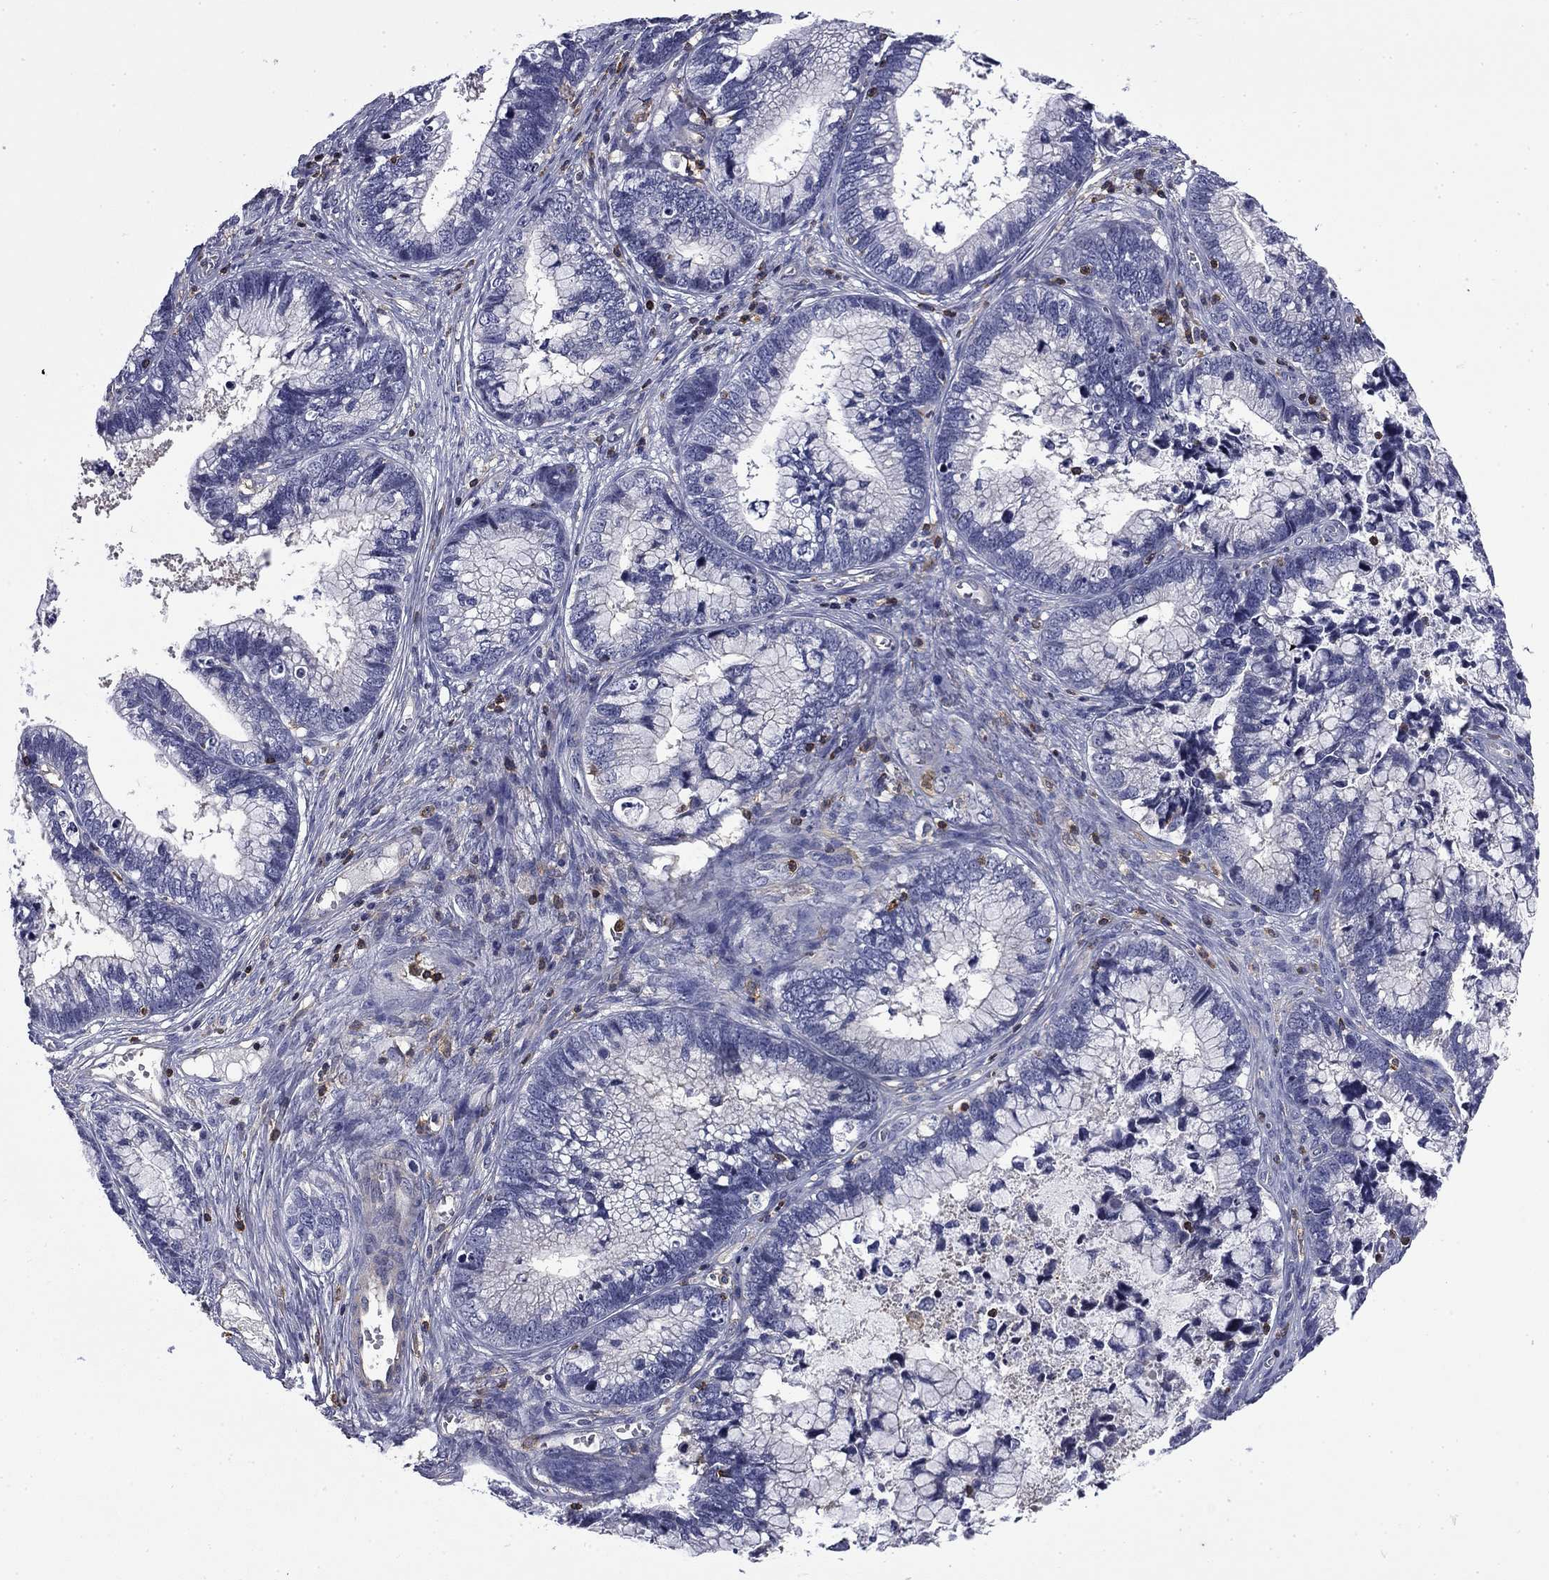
{"staining": {"intensity": "negative", "quantity": "none", "location": "none"}, "tissue": "cervical cancer", "cell_type": "Tumor cells", "image_type": "cancer", "snomed": [{"axis": "morphology", "description": "Adenocarcinoma, NOS"}, {"axis": "topography", "description": "Cervix"}], "caption": "Tumor cells are negative for protein expression in human cervical cancer (adenocarcinoma).", "gene": "ARHGAP45", "patient": {"sex": "female", "age": 44}}